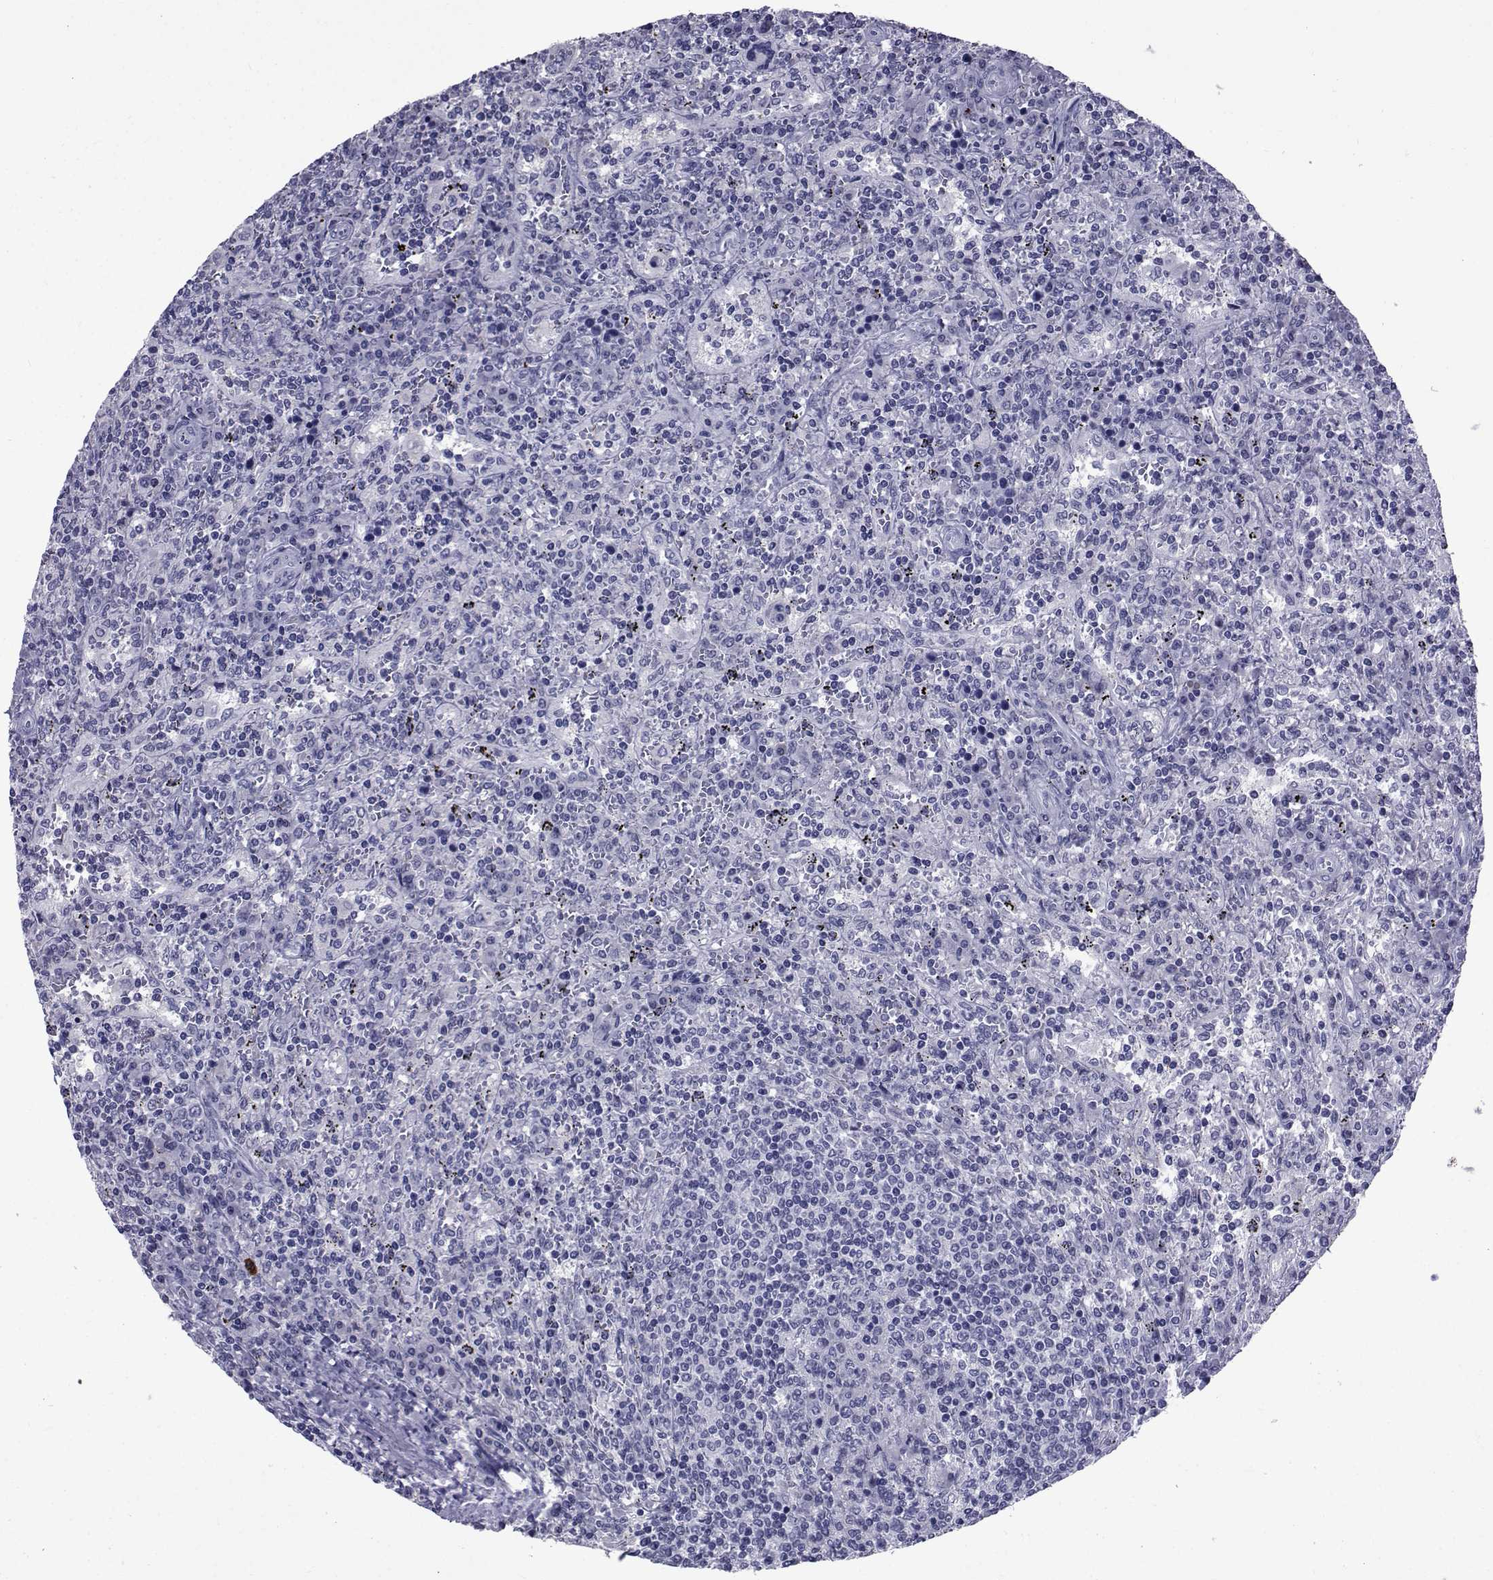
{"staining": {"intensity": "negative", "quantity": "none", "location": "none"}, "tissue": "lymphoma", "cell_type": "Tumor cells", "image_type": "cancer", "snomed": [{"axis": "morphology", "description": "Malignant lymphoma, non-Hodgkin's type, Low grade"}, {"axis": "topography", "description": "Spleen"}], "caption": "A micrograph of human lymphoma is negative for staining in tumor cells.", "gene": "SEMA5B", "patient": {"sex": "male", "age": 62}}